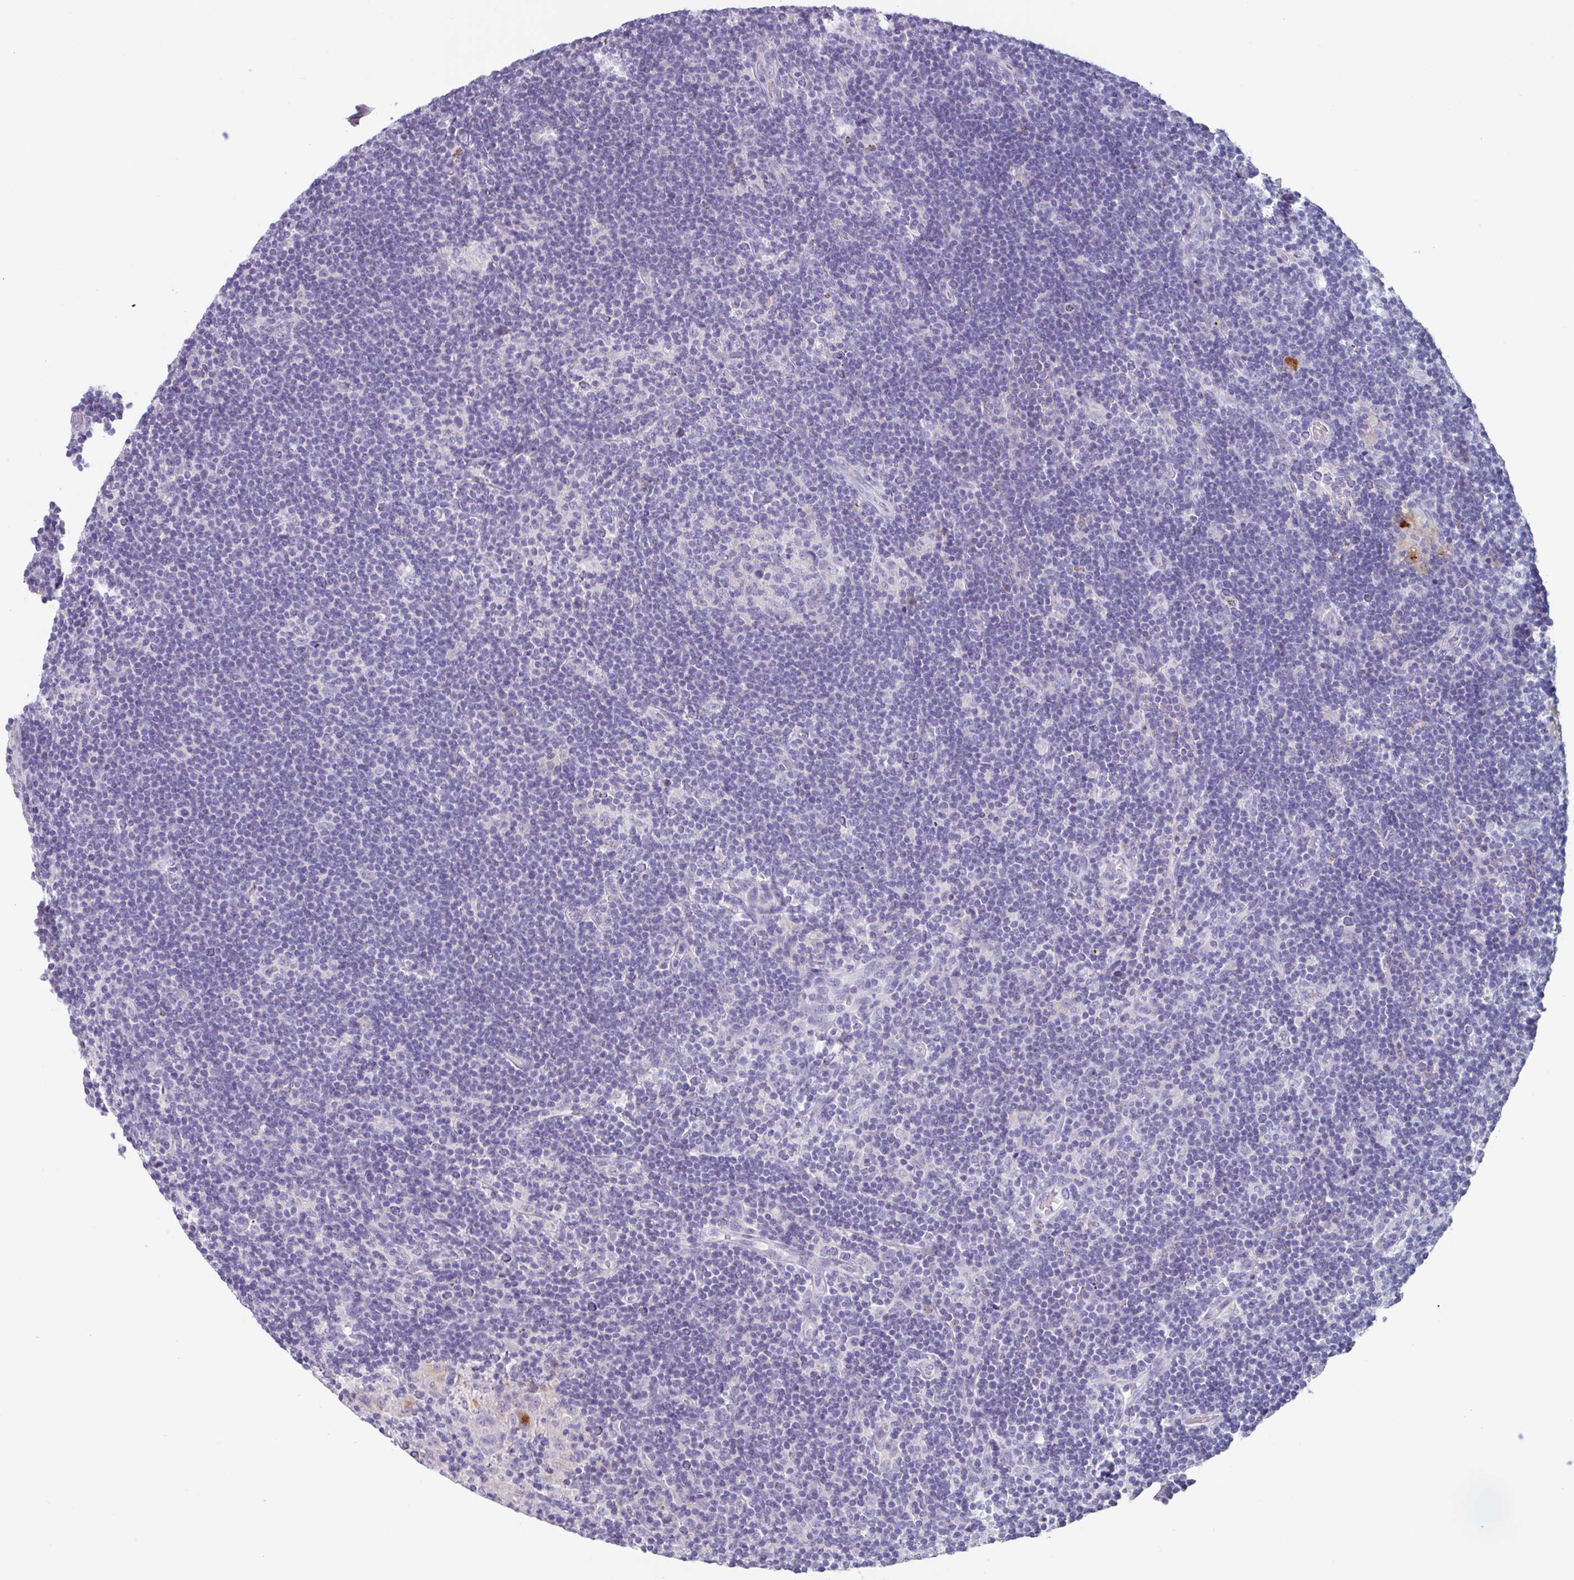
{"staining": {"intensity": "negative", "quantity": "none", "location": "none"}, "tissue": "lymphoma", "cell_type": "Tumor cells", "image_type": "cancer", "snomed": [{"axis": "morphology", "description": "Hodgkin's disease, NOS"}, {"axis": "topography", "description": "Lymph node"}], "caption": "Immunohistochemistry micrograph of neoplastic tissue: human lymphoma stained with DAB (3,3'-diaminobenzidine) demonstrates no significant protein staining in tumor cells. (Brightfield microscopy of DAB immunohistochemistry (IHC) at high magnification).", "gene": "OR2T10", "patient": {"sex": "female", "age": 57}}